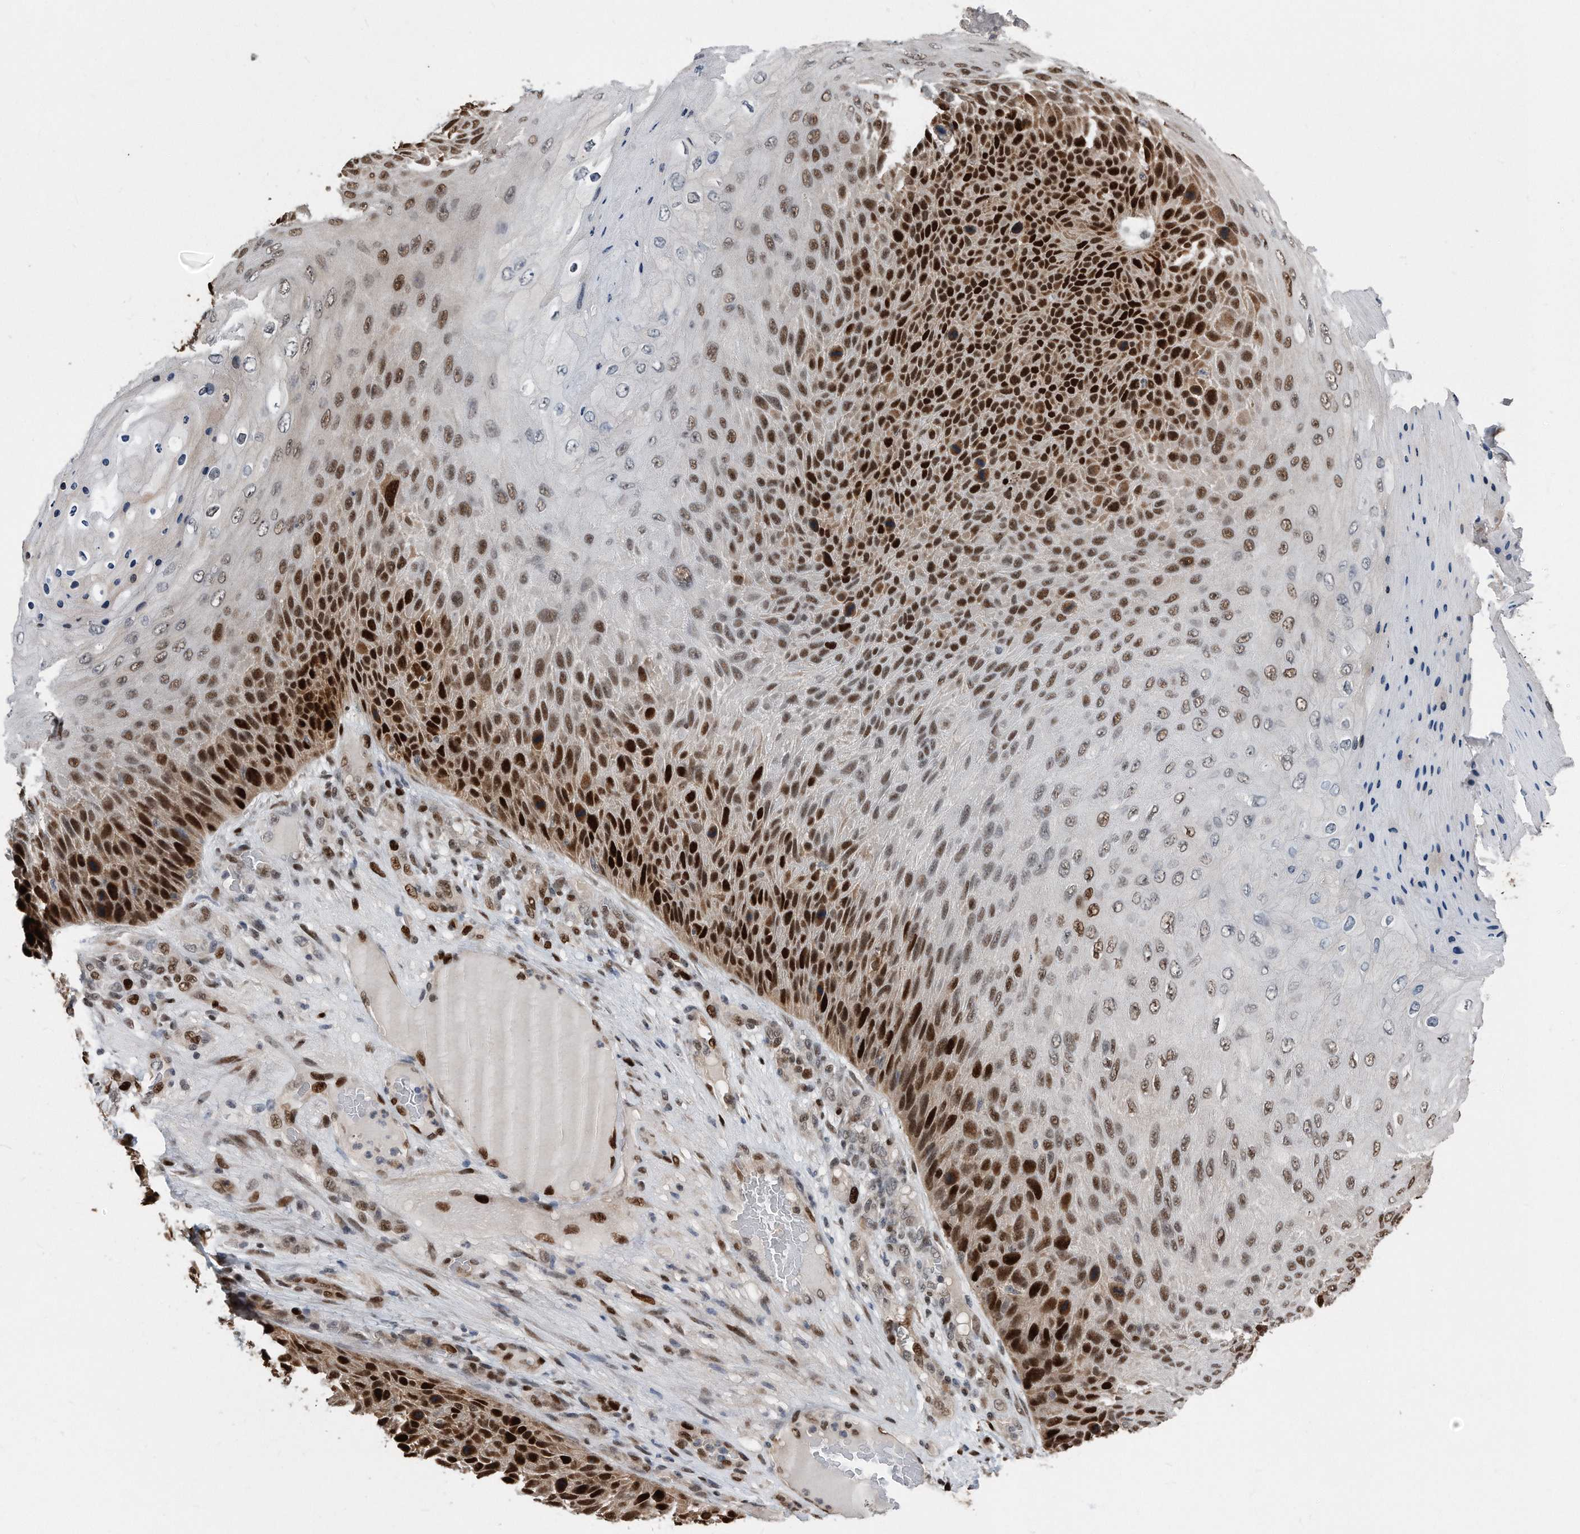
{"staining": {"intensity": "strong", "quantity": "25%-75%", "location": "nuclear"}, "tissue": "skin cancer", "cell_type": "Tumor cells", "image_type": "cancer", "snomed": [{"axis": "morphology", "description": "Squamous cell carcinoma, NOS"}, {"axis": "topography", "description": "Skin"}], "caption": "Skin squamous cell carcinoma was stained to show a protein in brown. There is high levels of strong nuclear positivity in approximately 25%-75% of tumor cells.", "gene": "PCNA", "patient": {"sex": "female", "age": 88}}